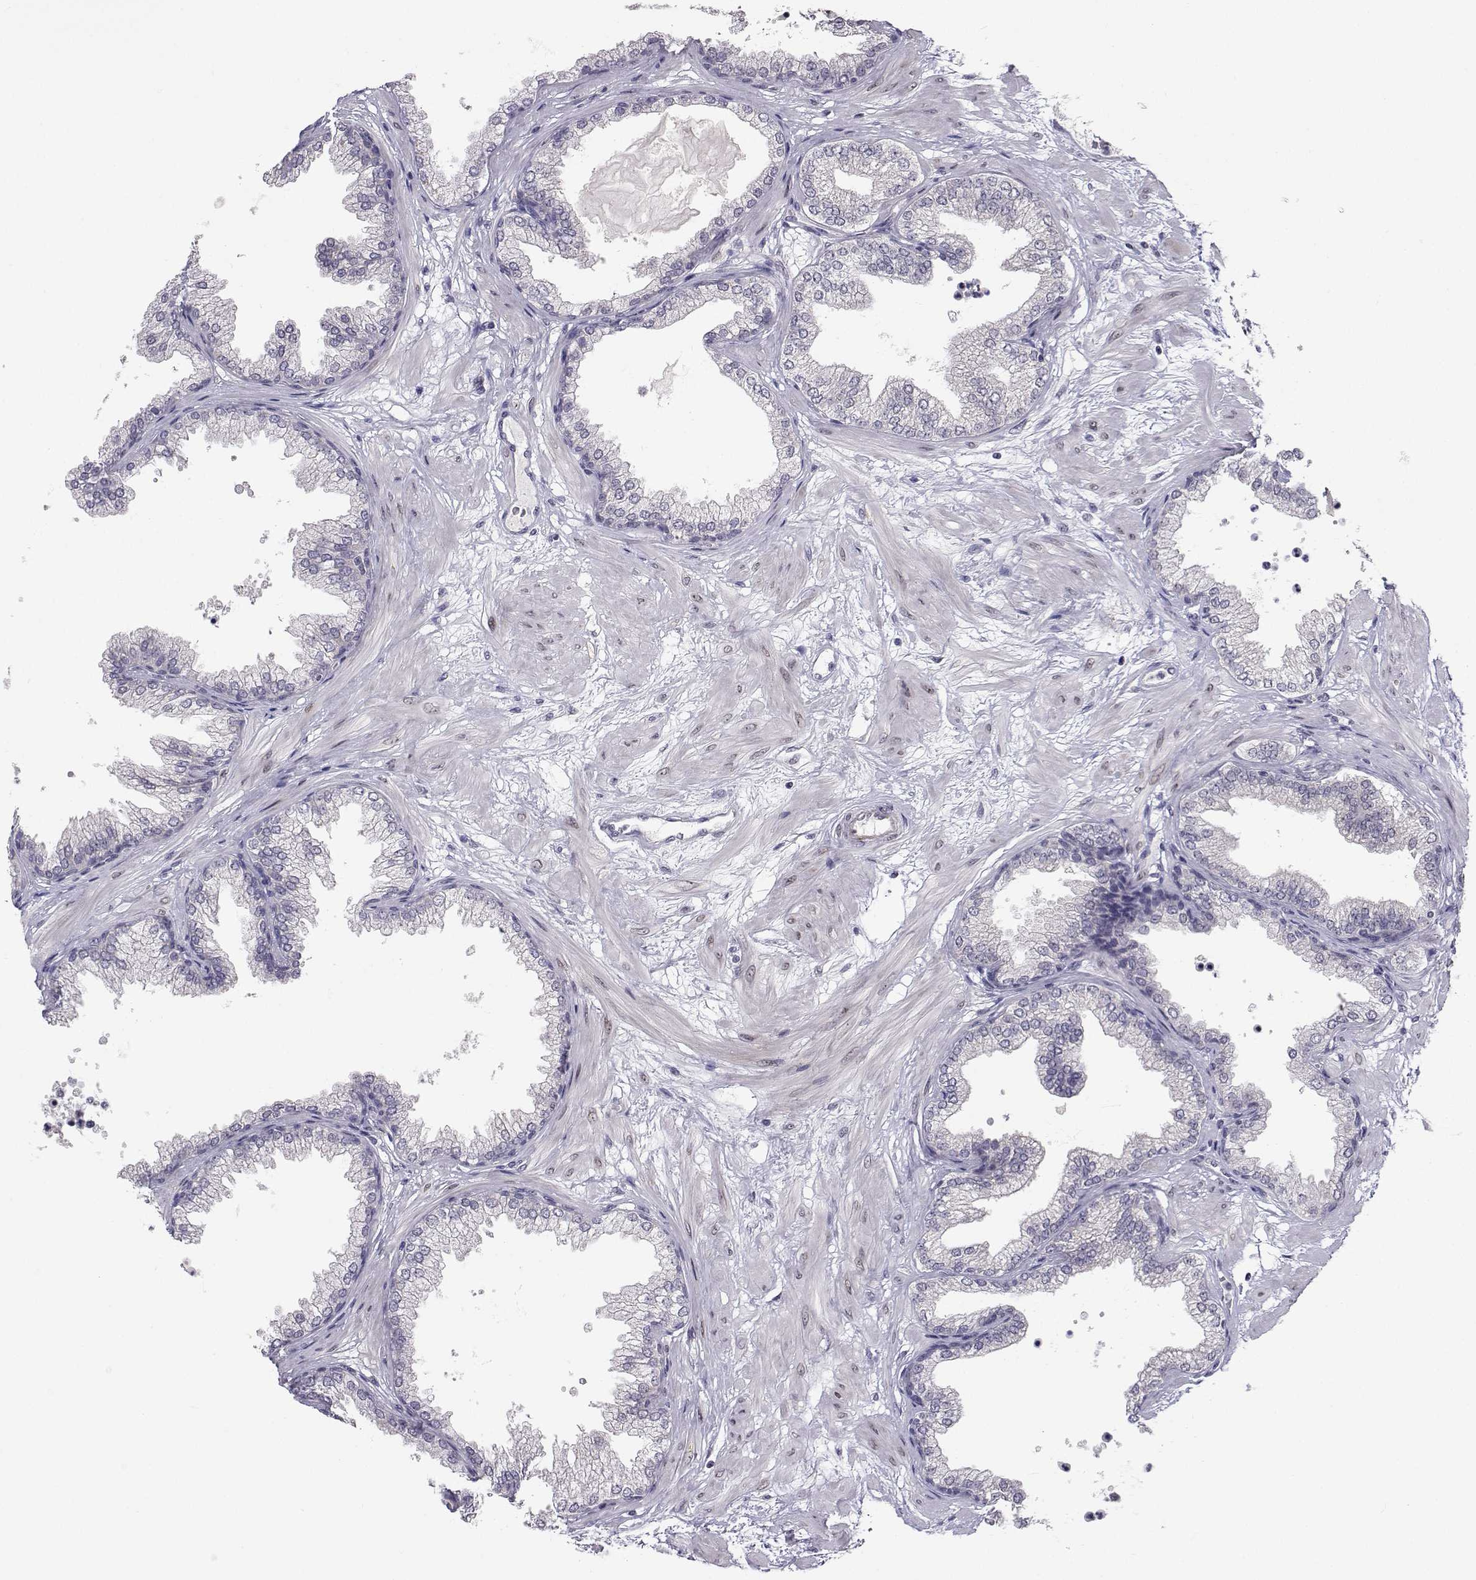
{"staining": {"intensity": "negative", "quantity": "none", "location": "none"}, "tissue": "prostate", "cell_type": "Glandular cells", "image_type": "normal", "snomed": [{"axis": "morphology", "description": "Normal tissue, NOS"}, {"axis": "topography", "description": "Prostate"}], "caption": "High power microscopy photomicrograph of an IHC micrograph of unremarkable prostate, revealing no significant staining in glandular cells. The staining was performed using DAB to visualize the protein expression in brown, while the nuclei were stained in blue with hematoxylin (Magnification: 20x).", "gene": "SLC6A3", "patient": {"sex": "male", "age": 37}}